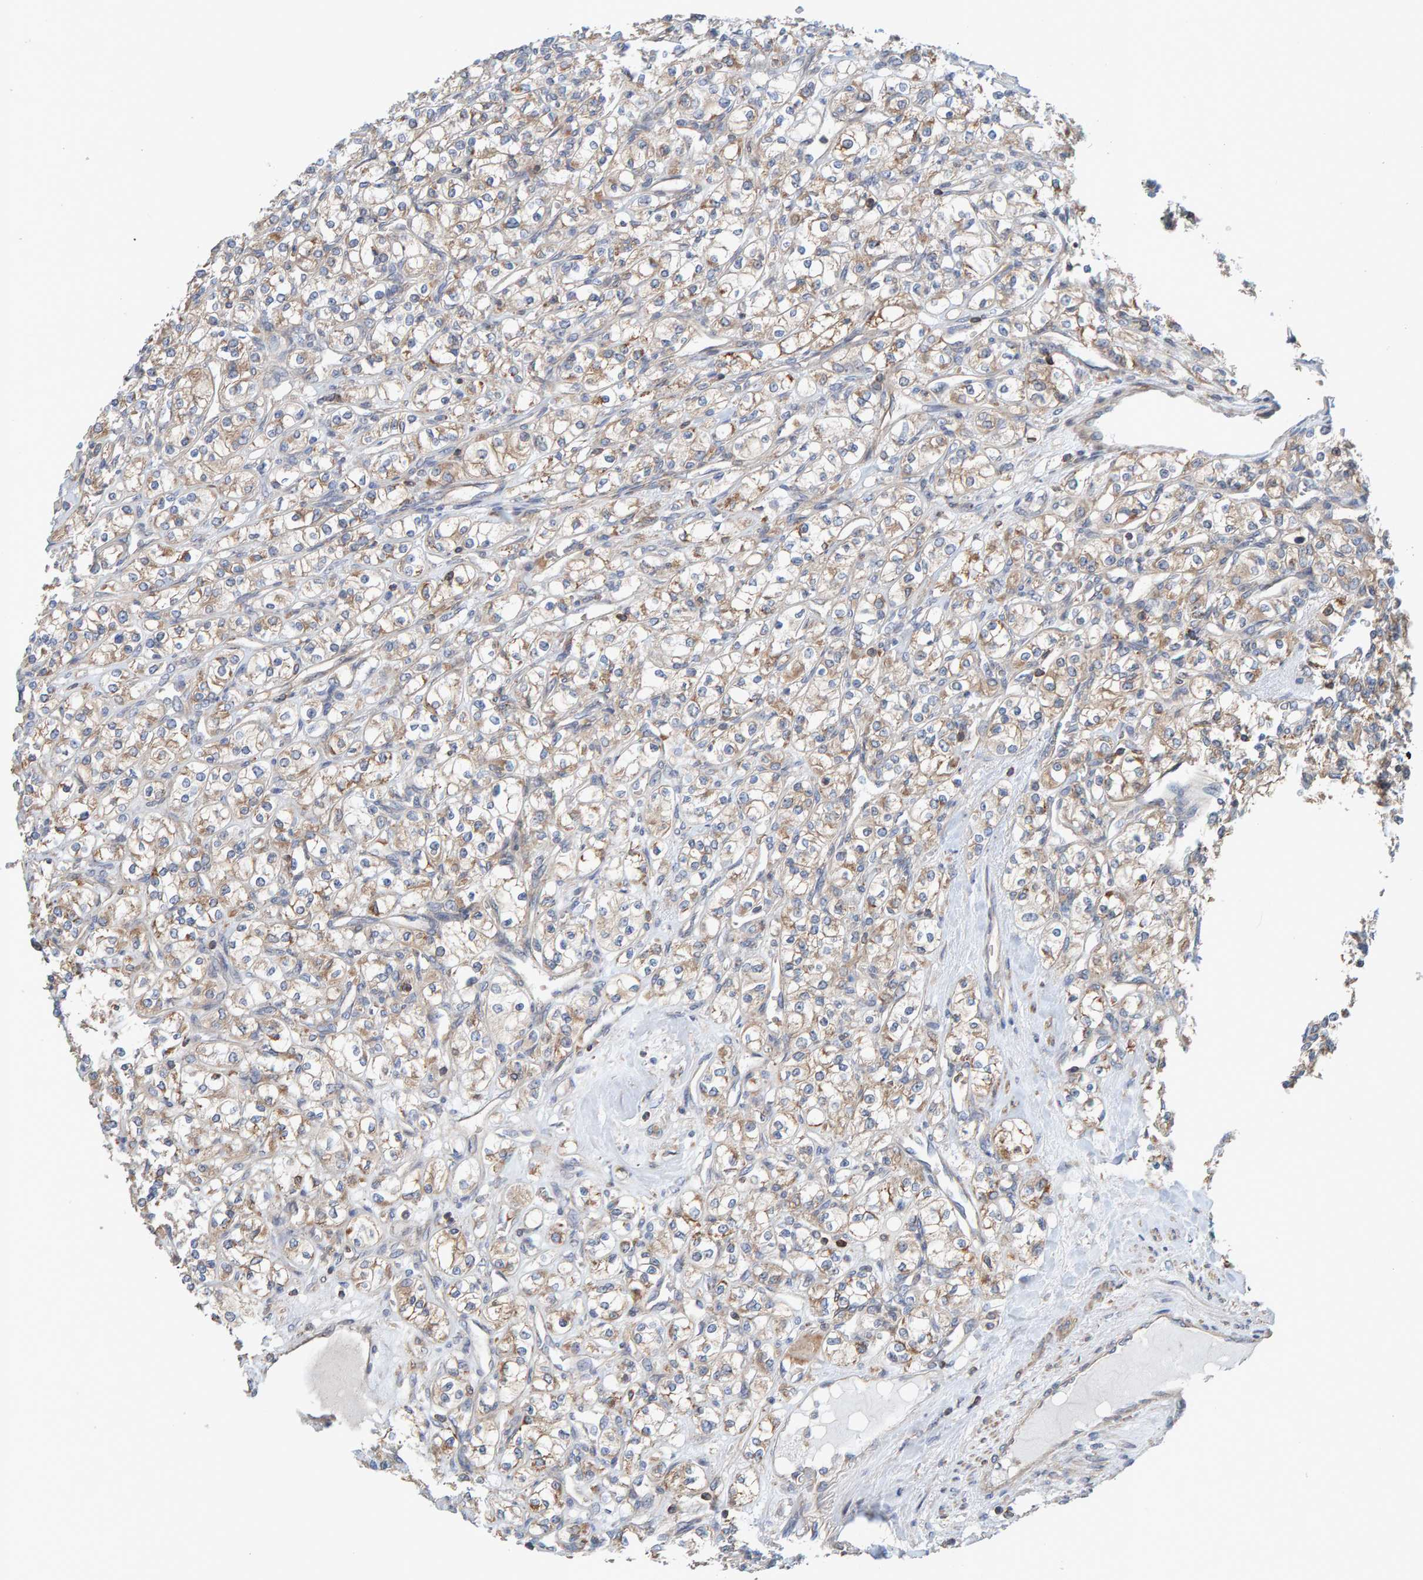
{"staining": {"intensity": "moderate", "quantity": "25%-75%", "location": "cytoplasmic/membranous"}, "tissue": "renal cancer", "cell_type": "Tumor cells", "image_type": "cancer", "snomed": [{"axis": "morphology", "description": "Adenocarcinoma, NOS"}, {"axis": "topography", "description": "Kidney"}], "caption": "Brown immunohistochemical staining in adenocarcinoma (renal) displays moderate cytoplasmic/membranous expression in about 25%-75% of tumor cells.", "gene": "UBAP1", "patient": {"sex": "male", "age": 77}}